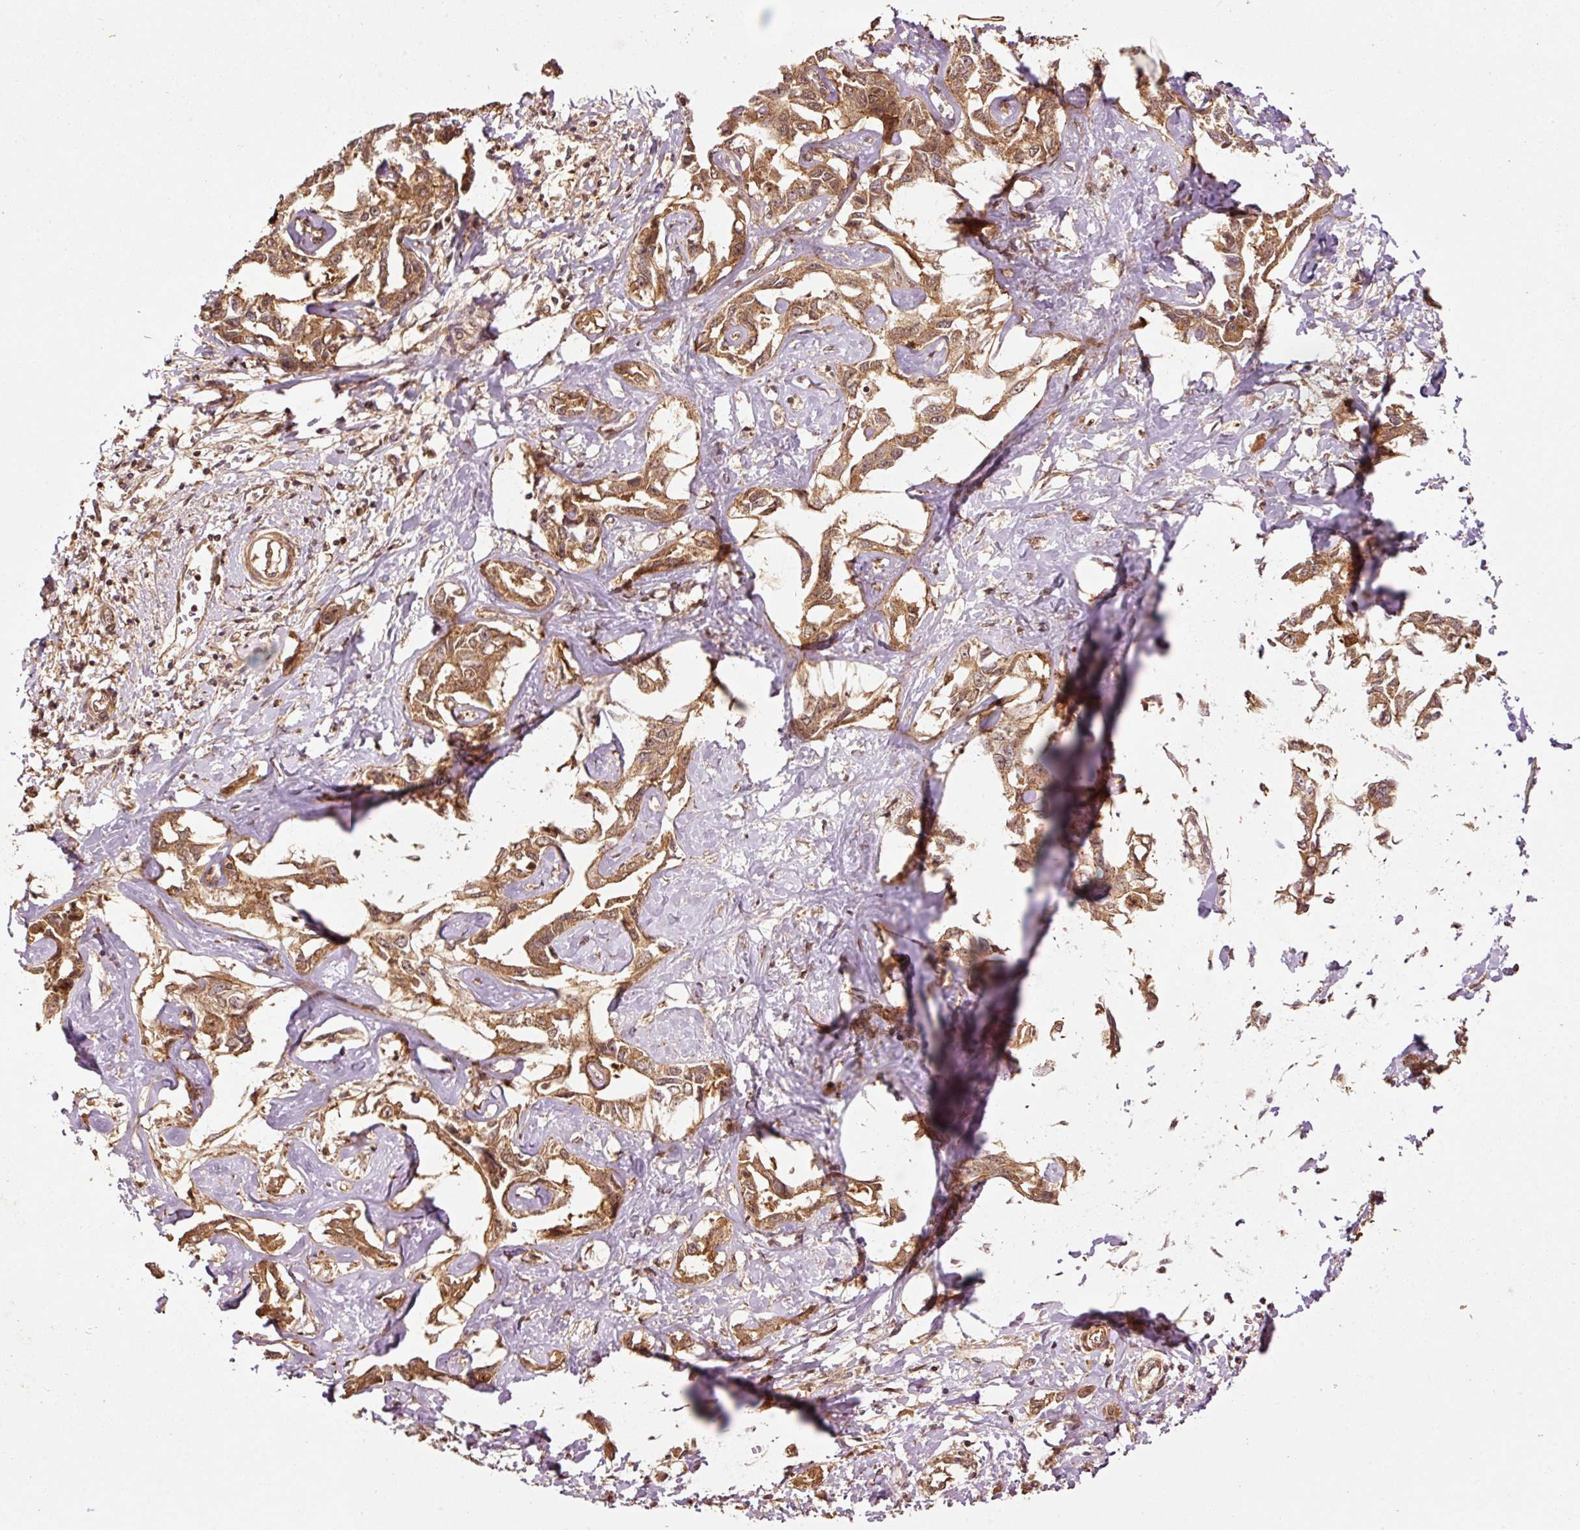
{"staining": {"intensity": "strong", "quantity": ">75%", "location": "cytoplasmic/membranous,nuclear"}, "tissue": "liver cancer", "cell_type": "Tumor cells", "image_type": "cancer", "snomed": [{"axis": "morphology", "description": "Cholangiocarcinoma"}, {"axis": "topography", "description": "Liver"}], "caption": "An immunohistochemistry image of neoplastic tissue is shown. Protein staining in brown labels strong cytoplasmic/membranous and nuclear positivity in liver cancer (cholangiocarcinoma) within tumor cells. (DAB (3,3'-diaminobenzidine) = brown stain, brightfield microscopy at high magnification).", "gene": "OXER1", "patient": {"sex": "male", "age": 59}}